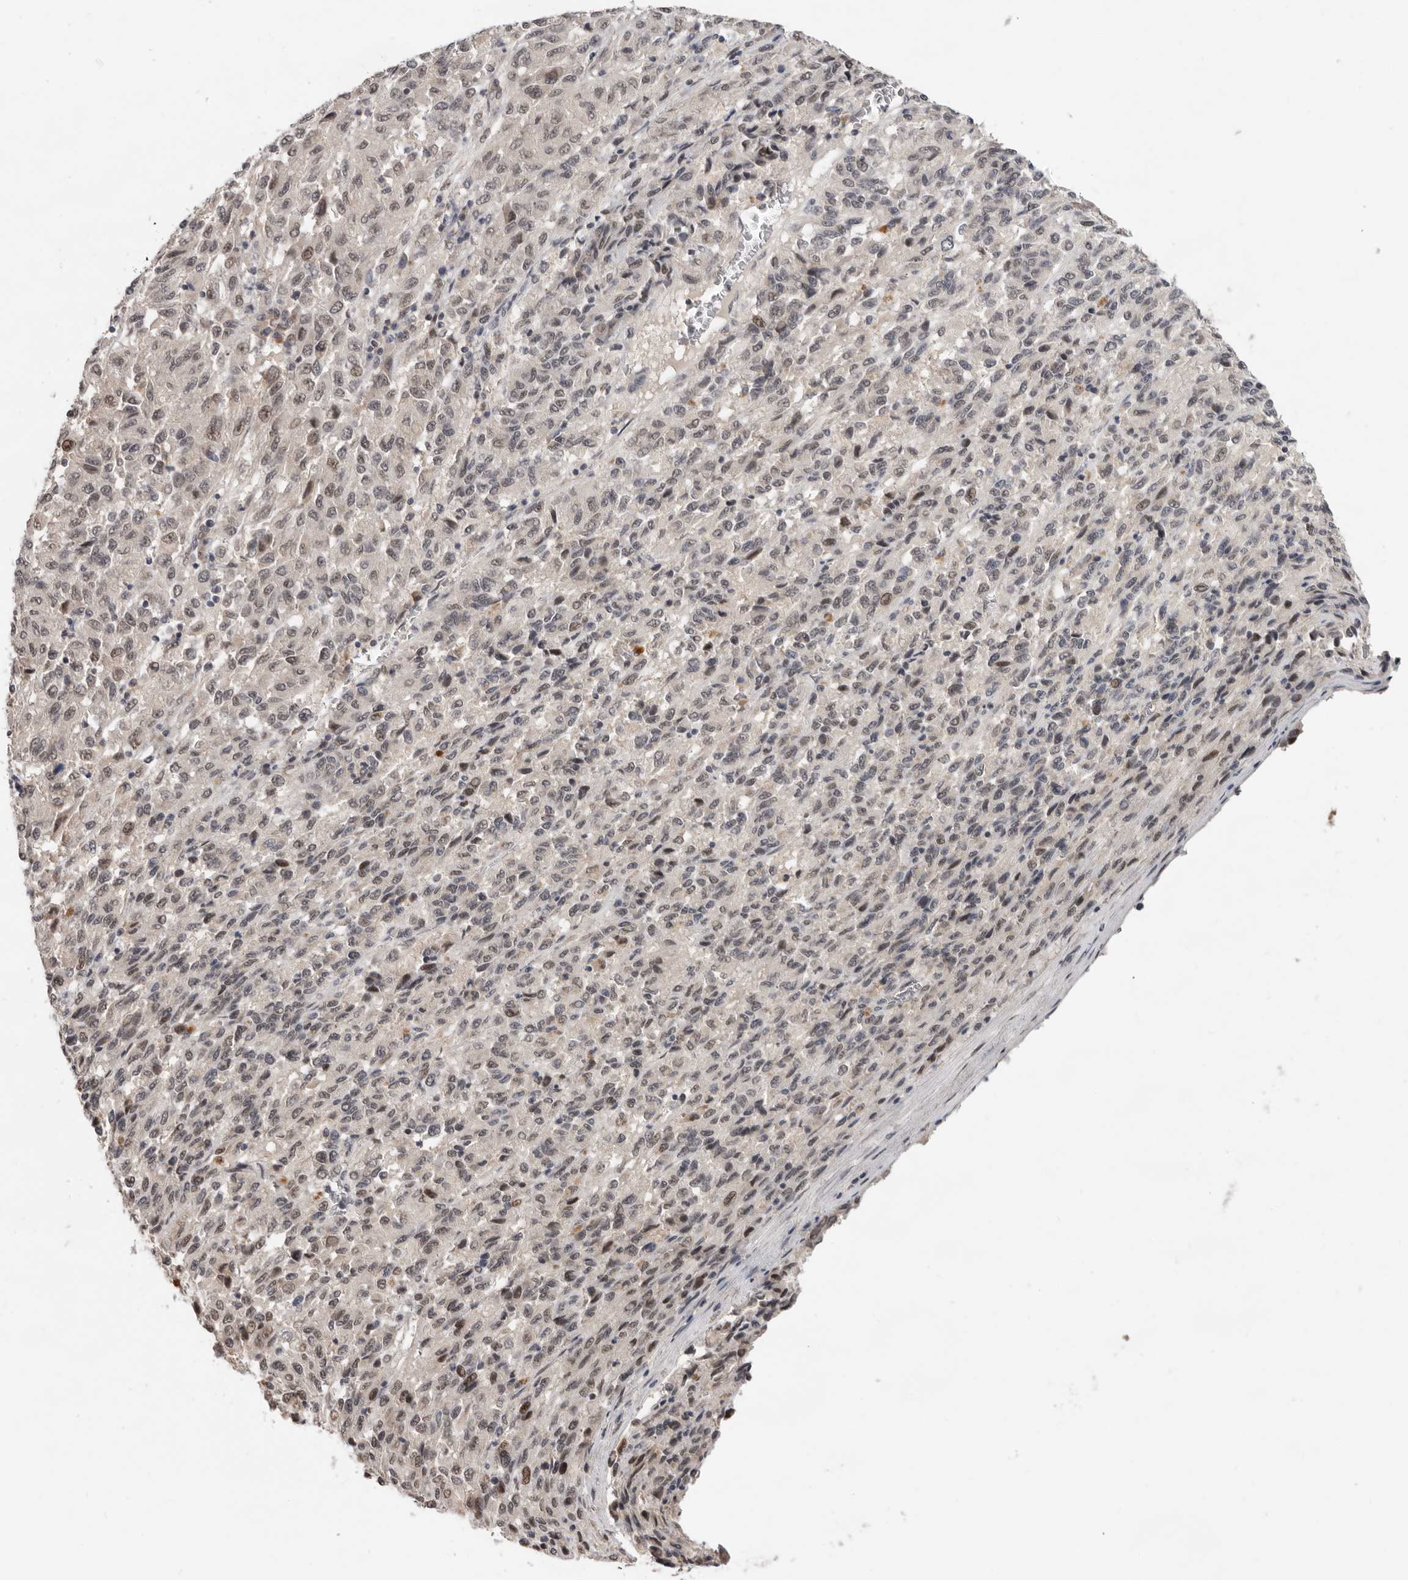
{"staining": {"intensity": "moderate", "quantity": "25%-75%", "location": "nuclear"}, "tissue": "melanoma", "cell_type": "Tumor cells", "image_type": "cancer", "snomed": [{"axis": "morphology", "description": "Malignant melanoma, Metastatic site"}, {"axis": "topography", "description": "Lung"}], "caption": "Melanoma was stained to show a protein in brown. There is medium levels of moderate nuclear staining in about 25%-75% of tumor cells.", "gene": "BRCA2", "patient": {"sex": "male", "age": 64}}